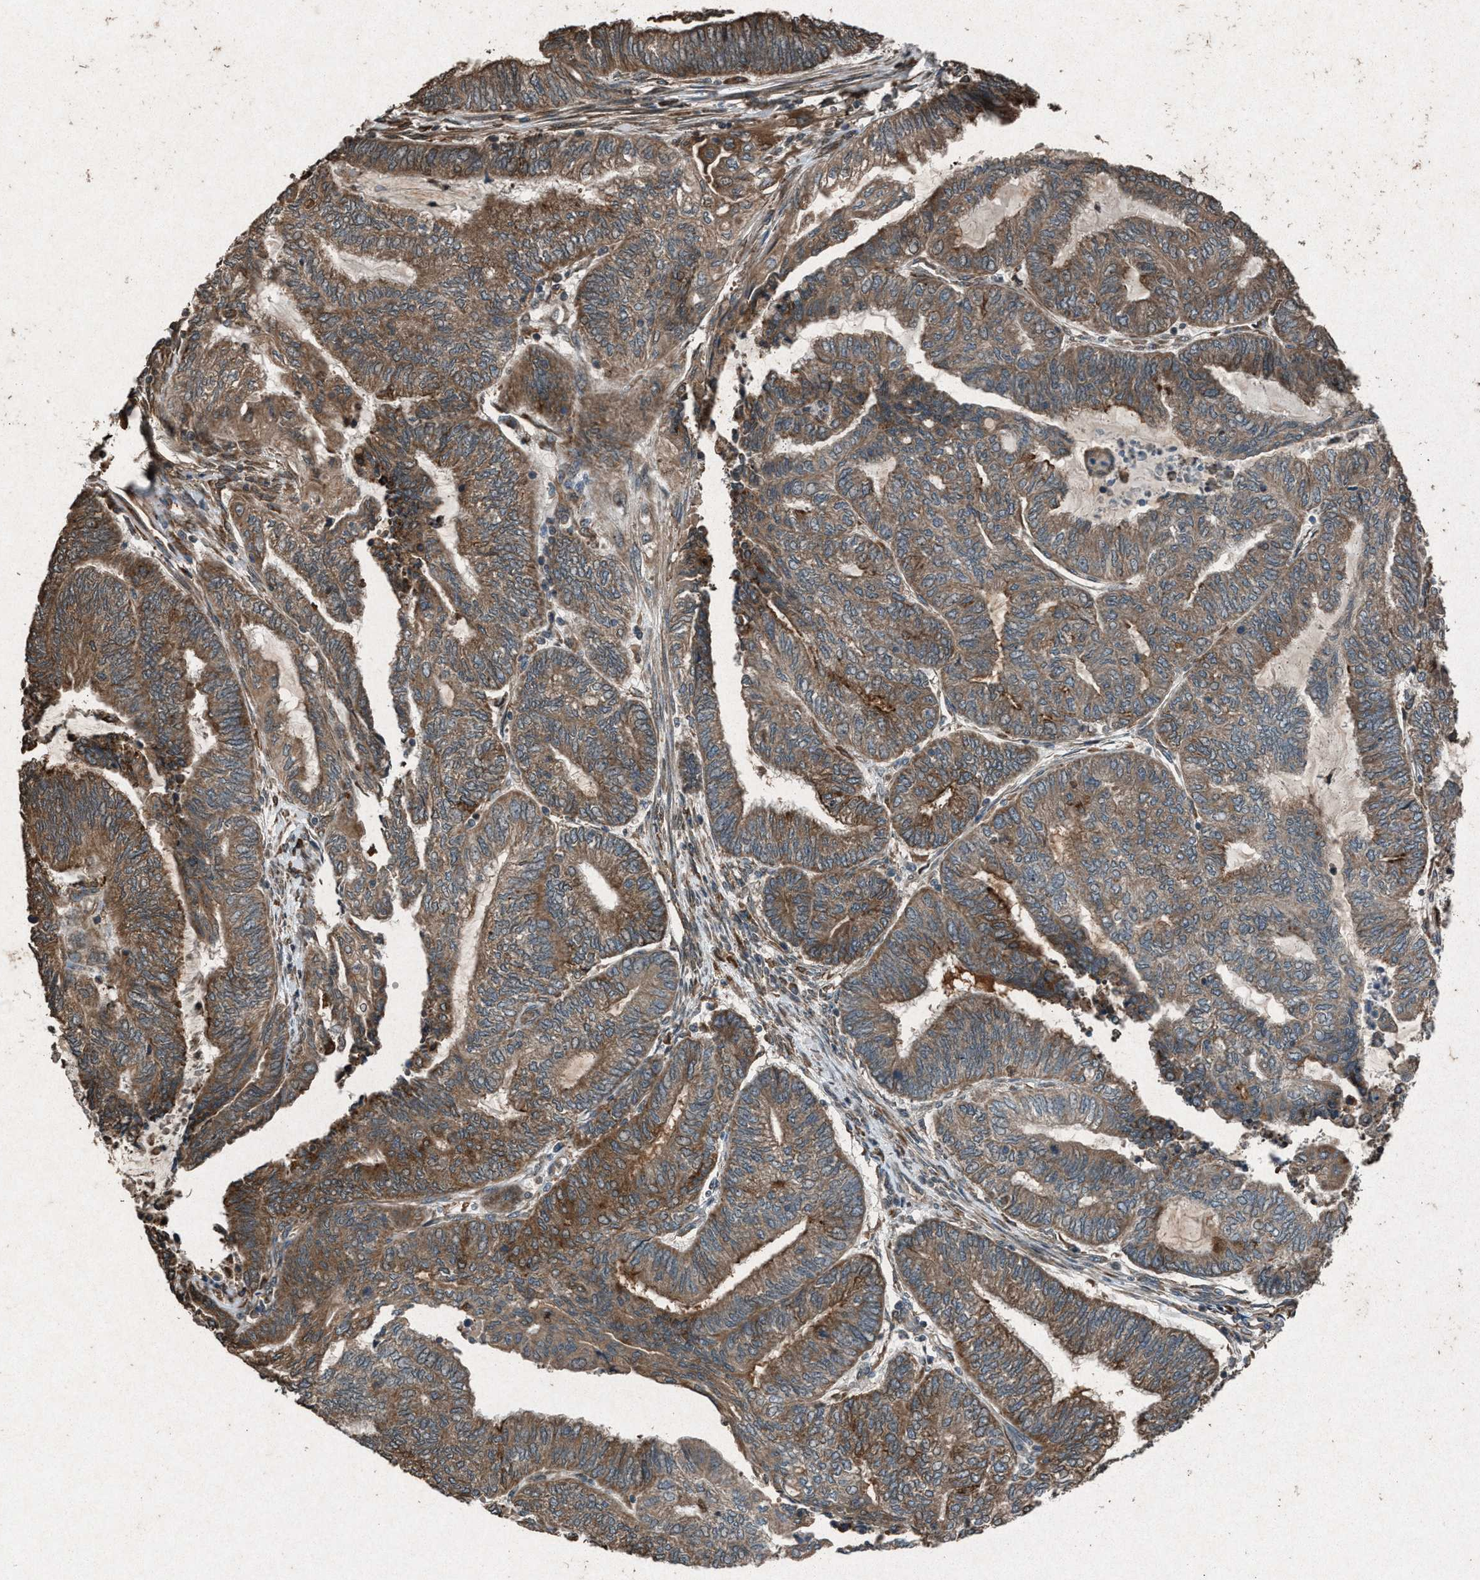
{"staining": {"intensity": "moderate", "quantity": ">75%", "location": "cytoplasmic/membranous"}, "tissue": "endometrial cancer", "cell_type": "Tumor cells", "image_type": "cancer", "snomed": [{"axis": "morphology", "description": "Adenocarcinoma, NOS"}, {"axis": "topography", "description": "Uterus"}, {"axis": "topography", "description": "Endometrium"}], "caption": "Tumor cells reveal medium levels of moderate cytoplasmic/membranous expression in approximately >75% of cells in human endometrial cancer (adenocarcinoma).", "gene": "CALR", "patient": {"sex": "female", "age": 70}}